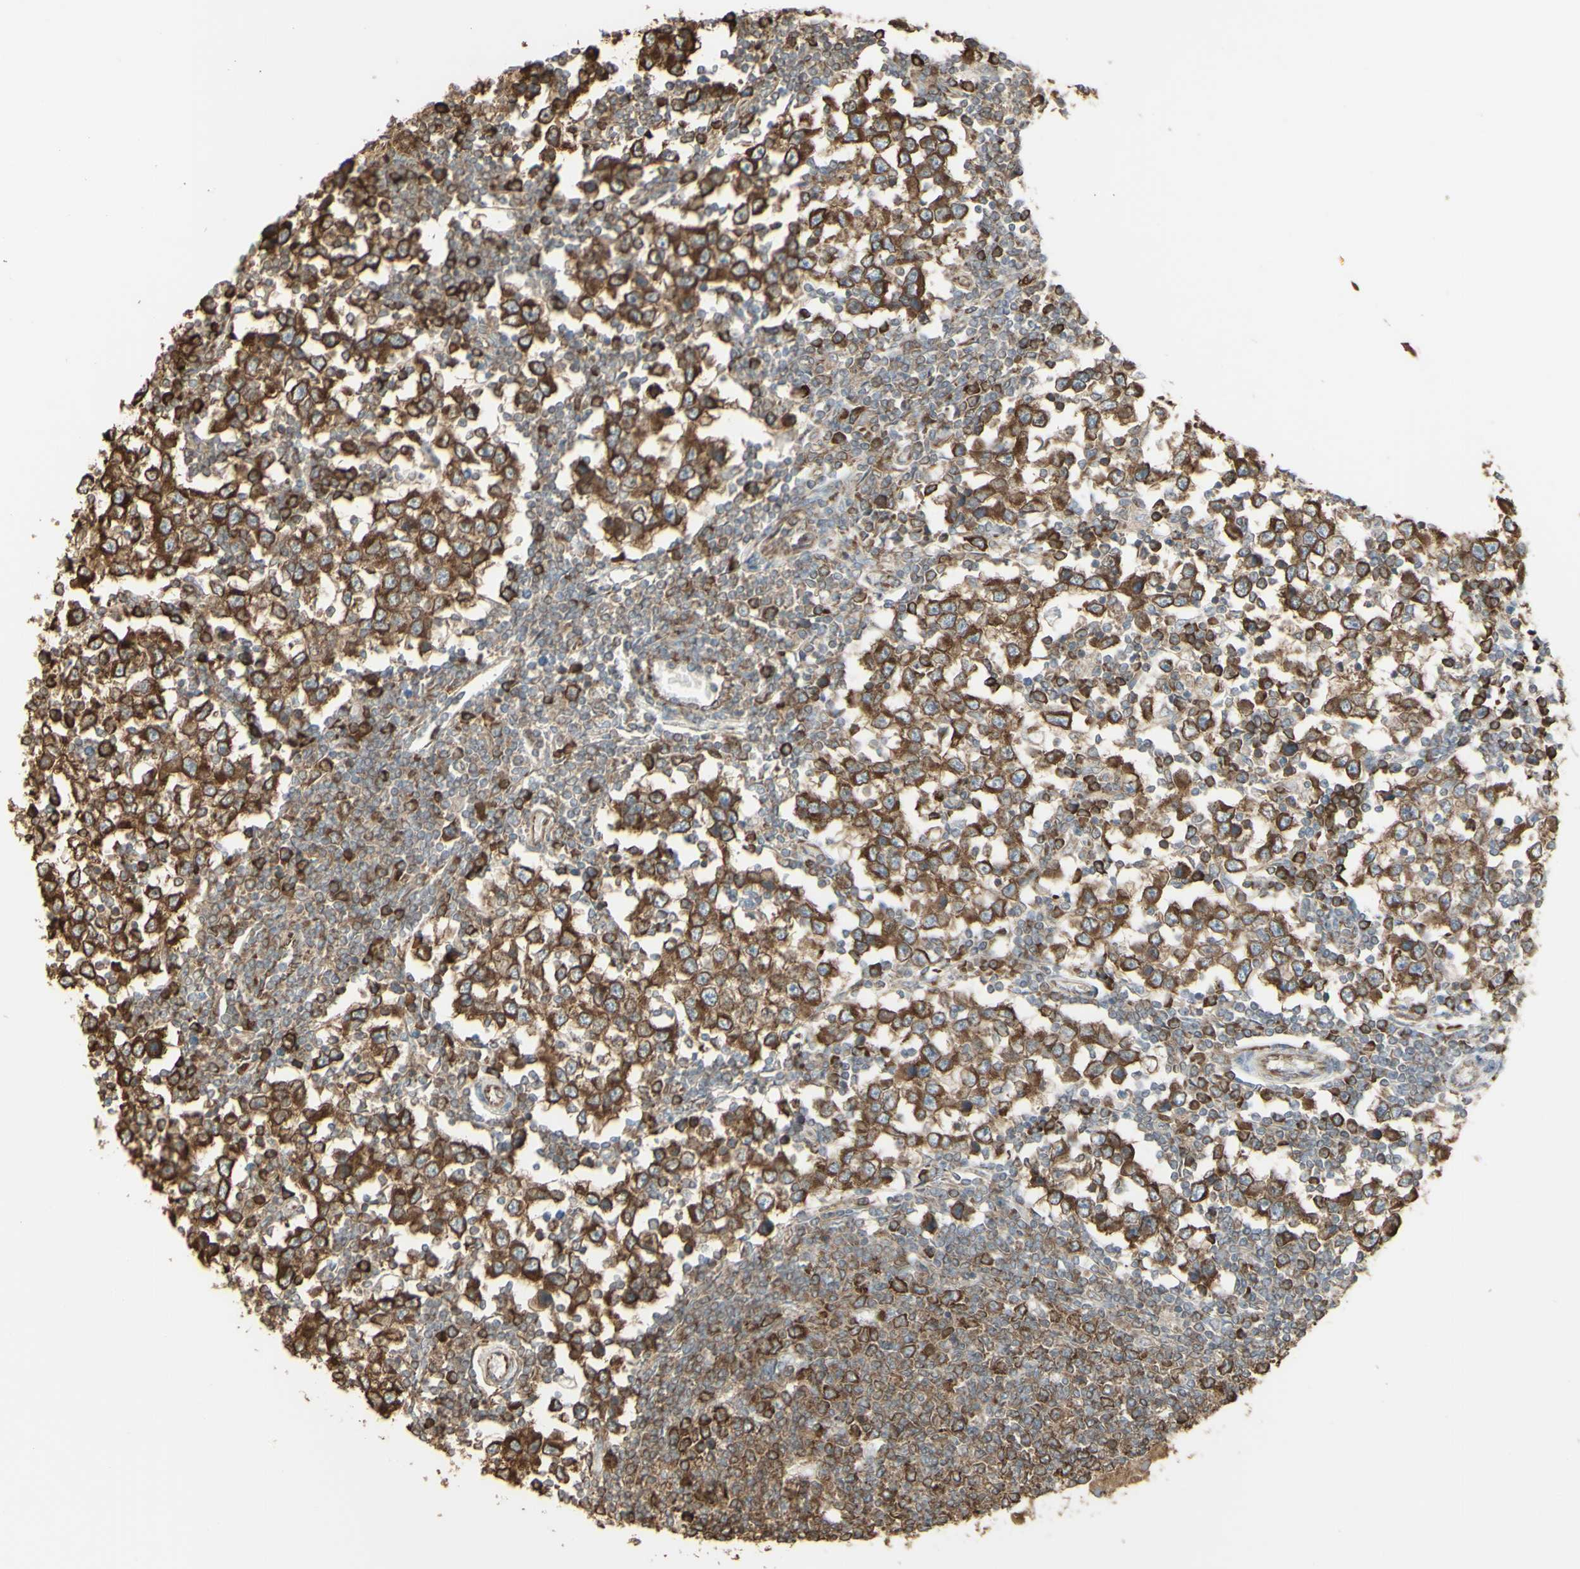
{"staining": {"intensity": "moderate", "quantity": ">75%", "location": "cytoplasmic/membranous"}, "tissue": "testis cancer", "cell_type": "Tumor cells", "image_type": "cancer", "snomed": [{"axis": "morphology", "description": "Seminoma, NOS"}, {"axis": "topography", "description": "Testis"}], "caption": "Moderate cytoplasmic/membranous staining is identified in approximately >75% of tumor cells in seminoma (testis). Nuclei are stained in blue.", "gene": "EEF1B2", "patient": {"sex": "male", "age": 65}}